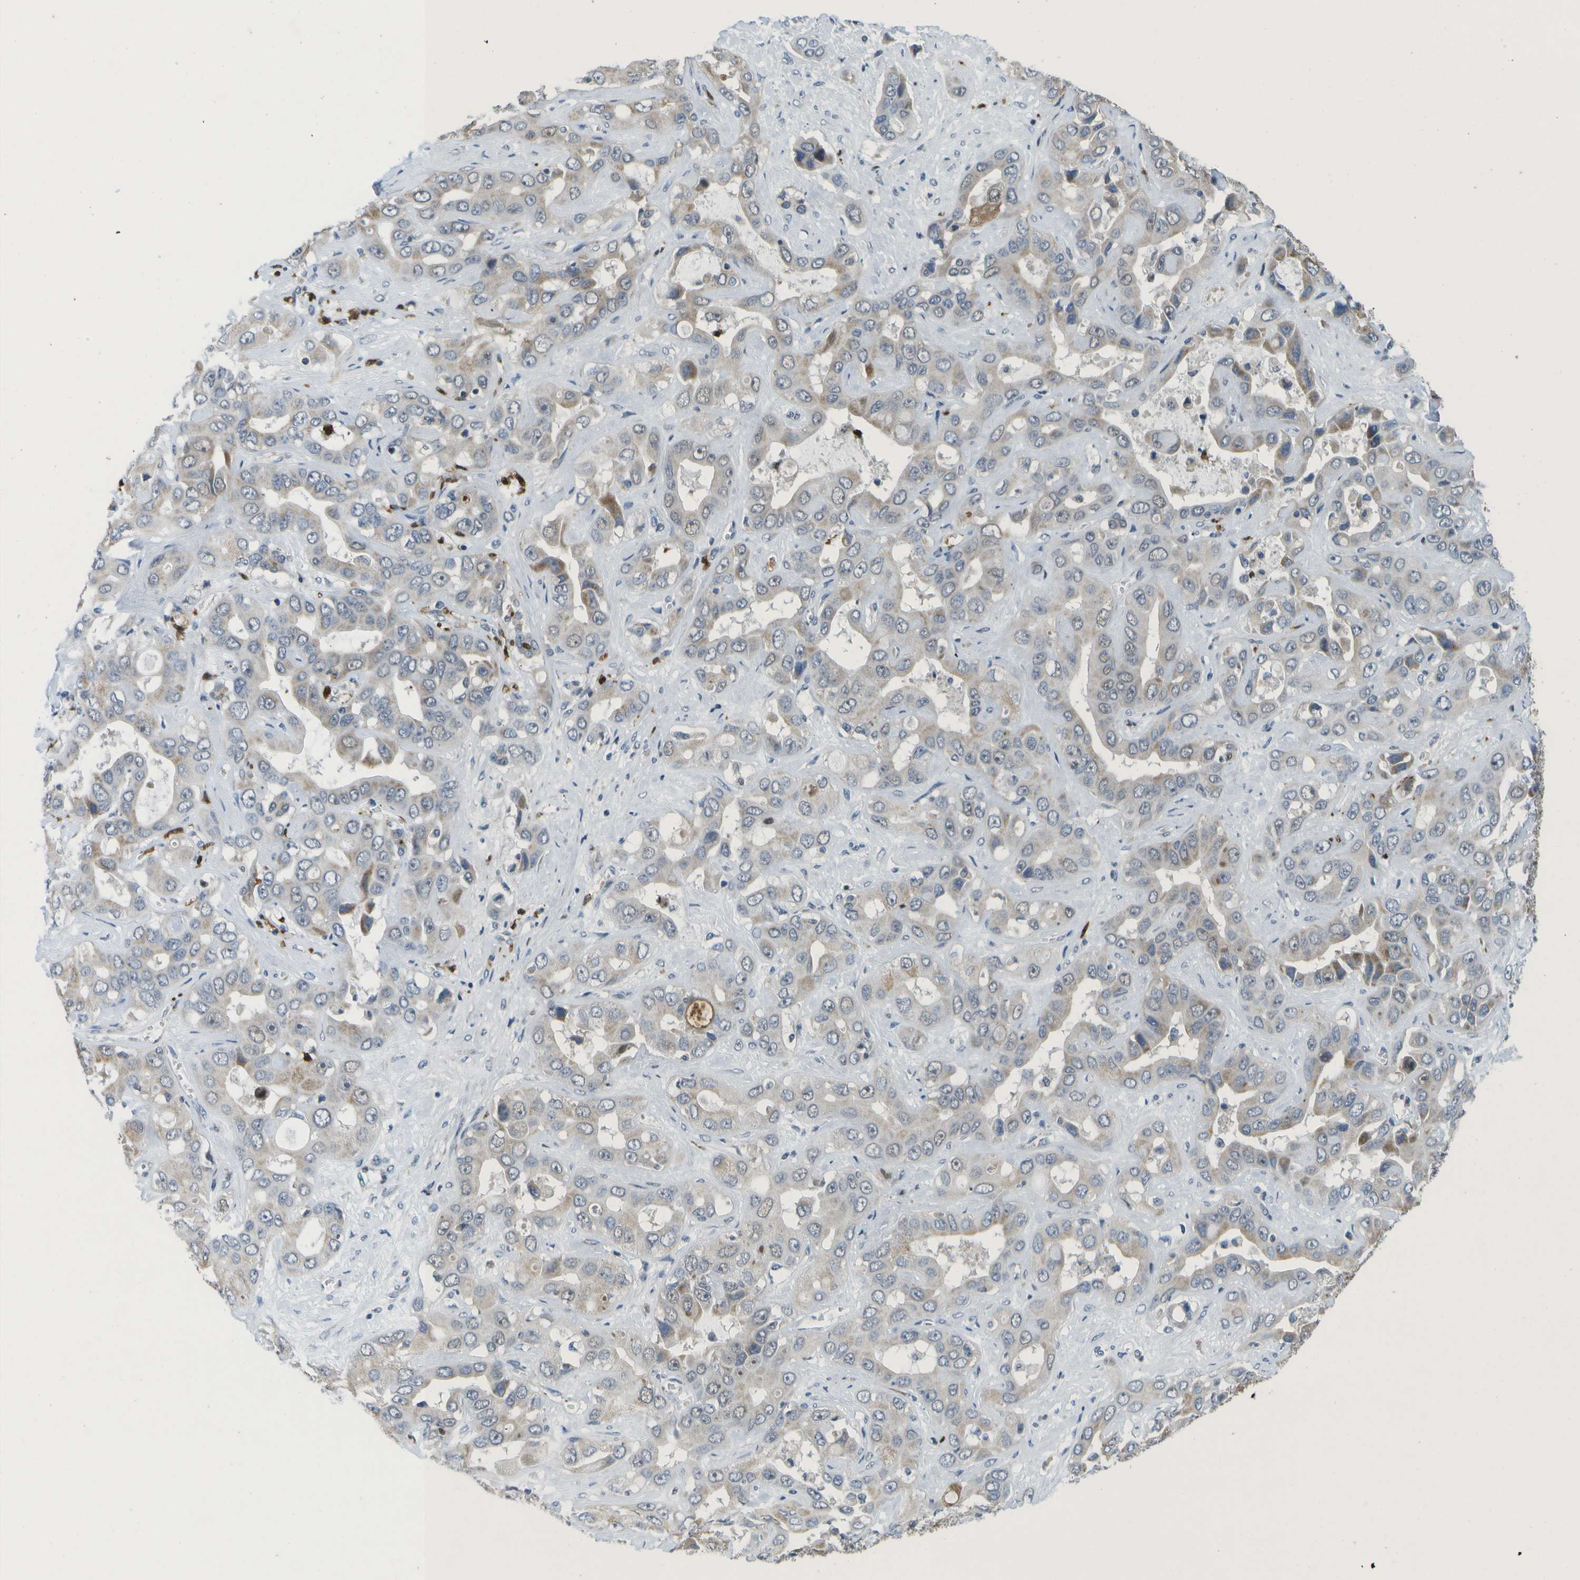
{"staining": {"intensity": "moderate", "quantity": "<25%", "location": "cytoplasmic/membranous"}, "tissue": "liver cancer", "cell_type": "Tumor cells", "image_type": "cancer", "snomed": [{"axis": "morphology", "description": "Cholangiocarcinoma"}, {"axis": "topography", "description": "Liver"}], "caption": "Moderate cytoplasmic/membranous positivity for a protein is identified in approximately <25% of tumor cells of cholangiocarcinoma (liver) using immunohistochemistry (IHC).", "gene": "GALNT15", "patient": {"sex": "female", "age": 52}}